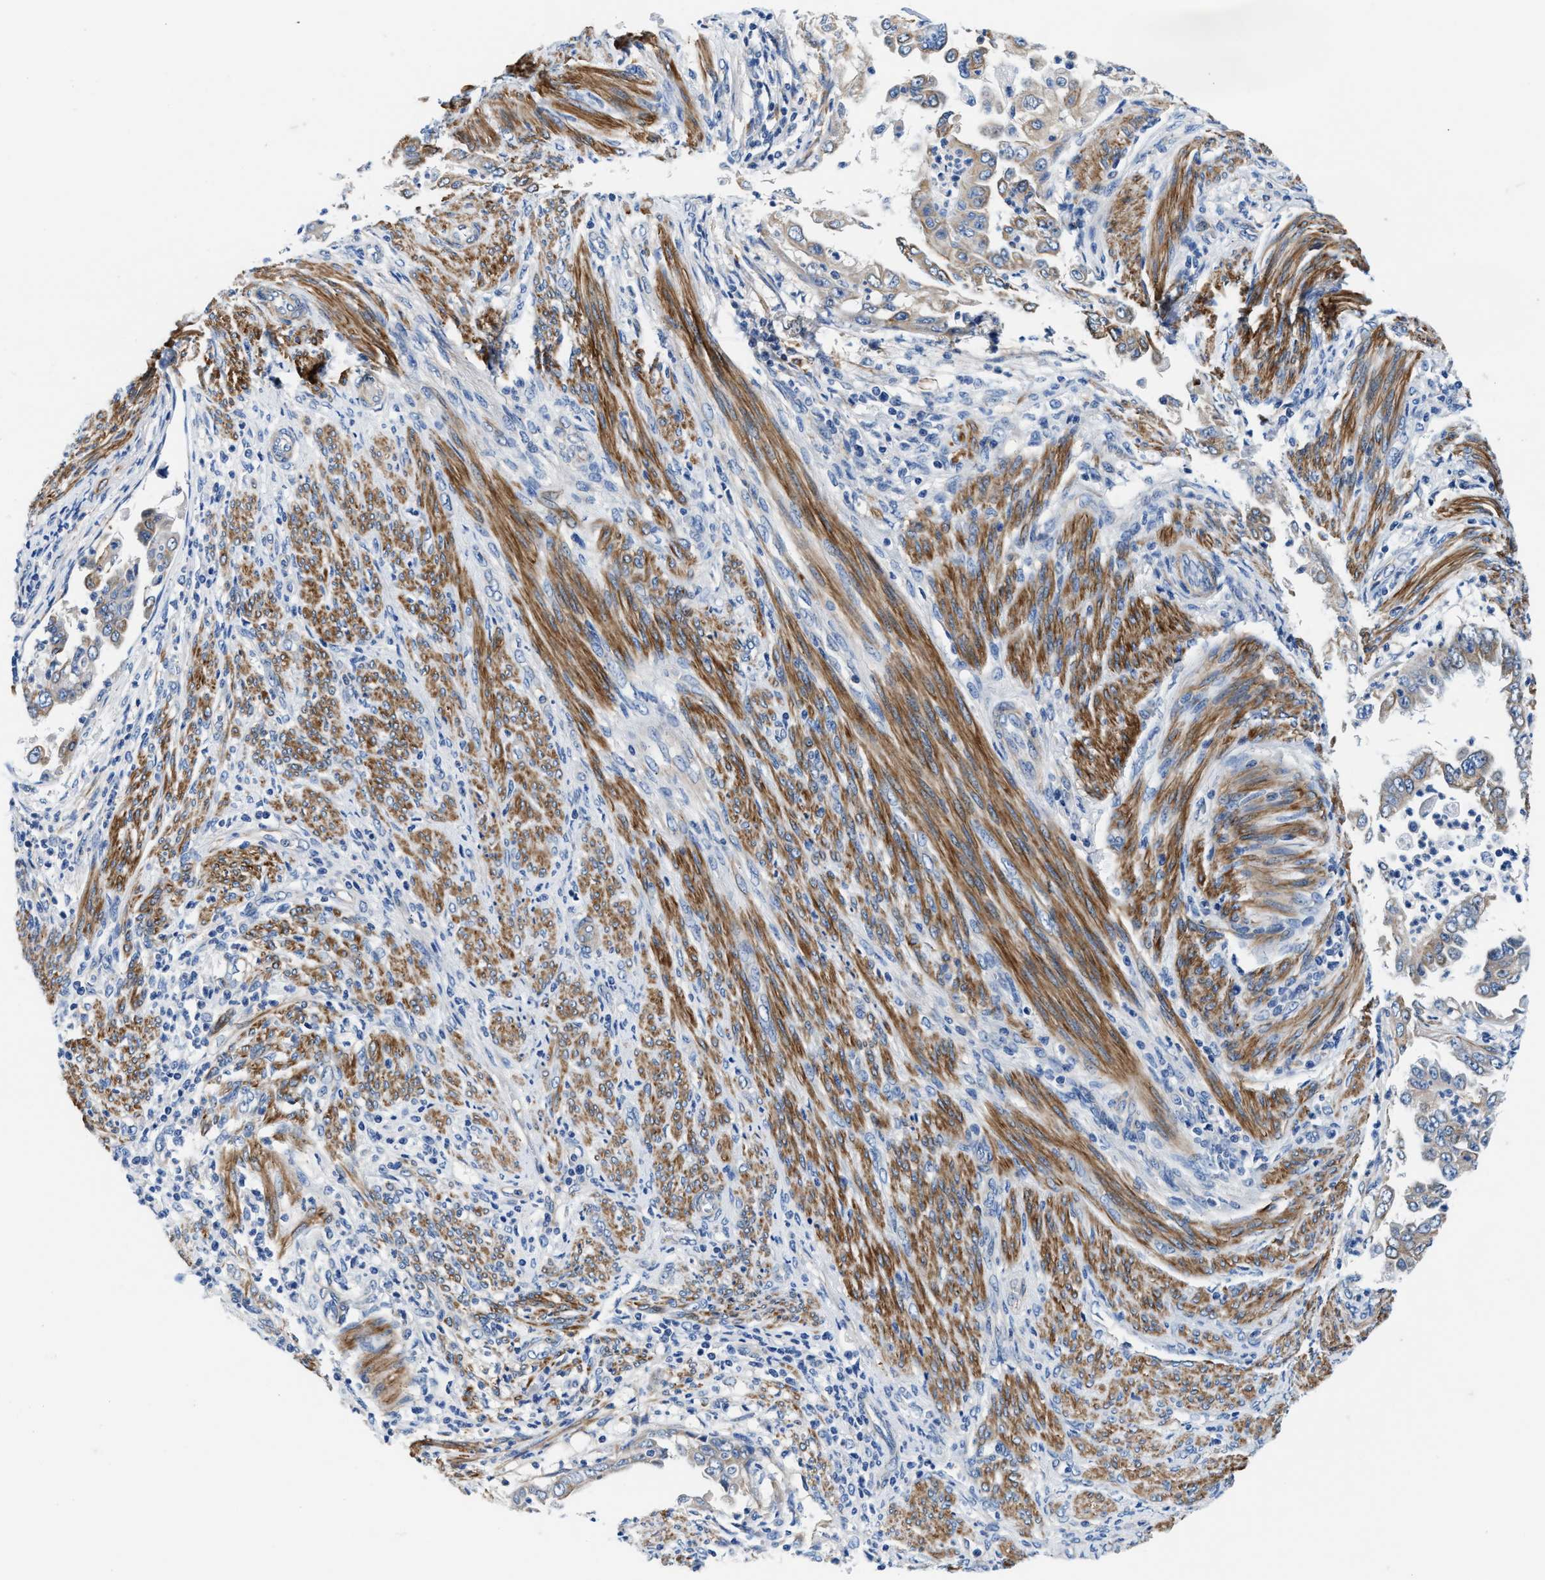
{"staining": {"intensity": "weak", "quantity": ">75%", "location": "cytoplasmic/membranous"}, "tissue": "endometrial cancer", "cell_type": "Tumor cells", "image_type": "cancer", "snomed": [{"axis": "morphology", "description": "Adenocarcinoma, NOS"}, {"axis": "topography", "description": "Endometrium"}], "caption": "An IHC photomicrograph of neoplastic tissue is shown. Protein staining in brown labels weak cytoplasmic/membranous positivity in adenocarcinoma (endometrial) within tumor cells.", "gene": "PARG", "patient": {"sex": "female", "age": 85}}